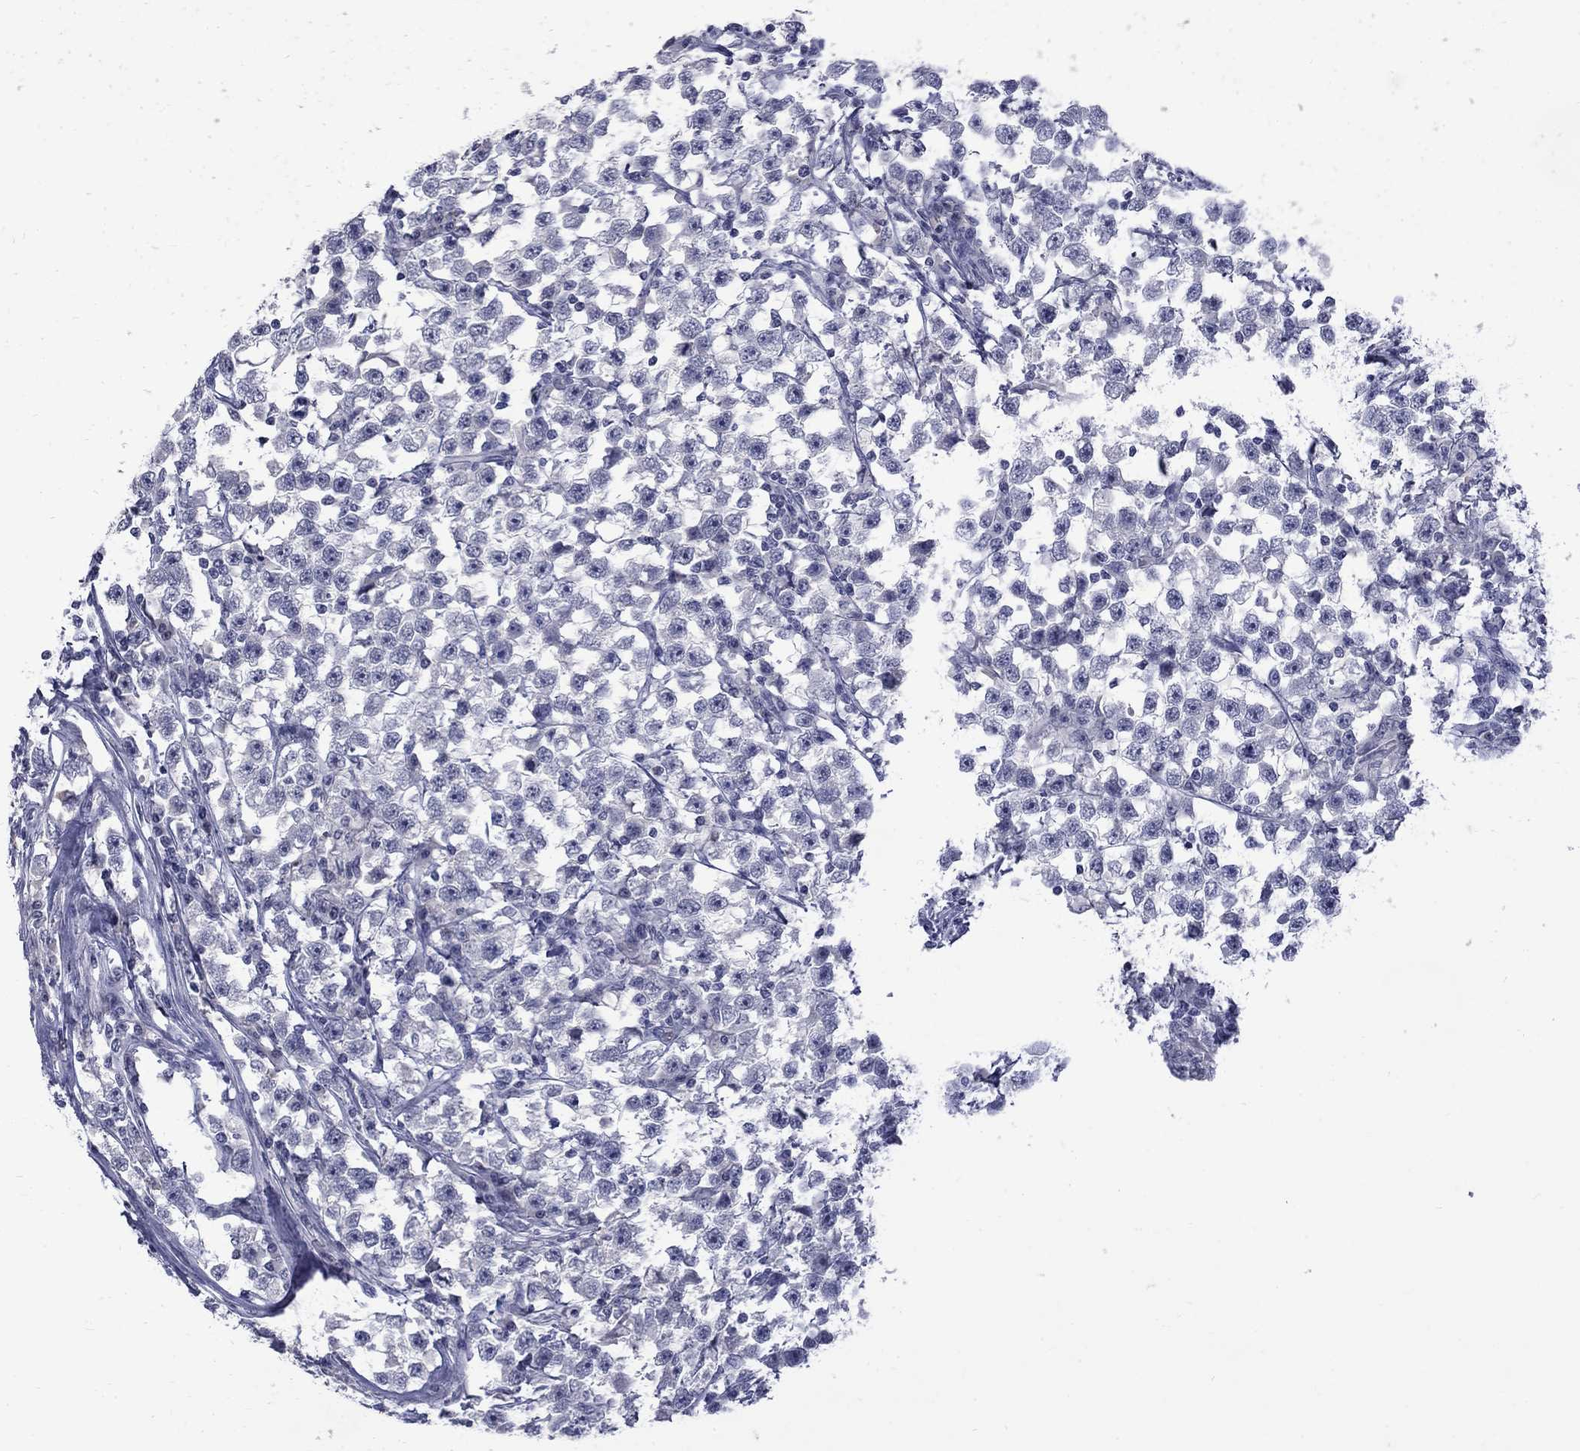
{"staining": {"intensity": "negative", "quantity": "none", "location": "none"}, "tissue": "testis cancer", "cell_type": "Tumor cells", "image_type": "cancer", "snomed": [{"axis": "morphology", "description": "Seminoma, NOS"}, {"axis": "topography", "description": "Testis"}], "caption": "Photomicrograph shows no significant protein staining in tumor cells of testis cancer (seminoma).", "gene": "CTNND2", "patient": {"sex": "male", "age": 33}}